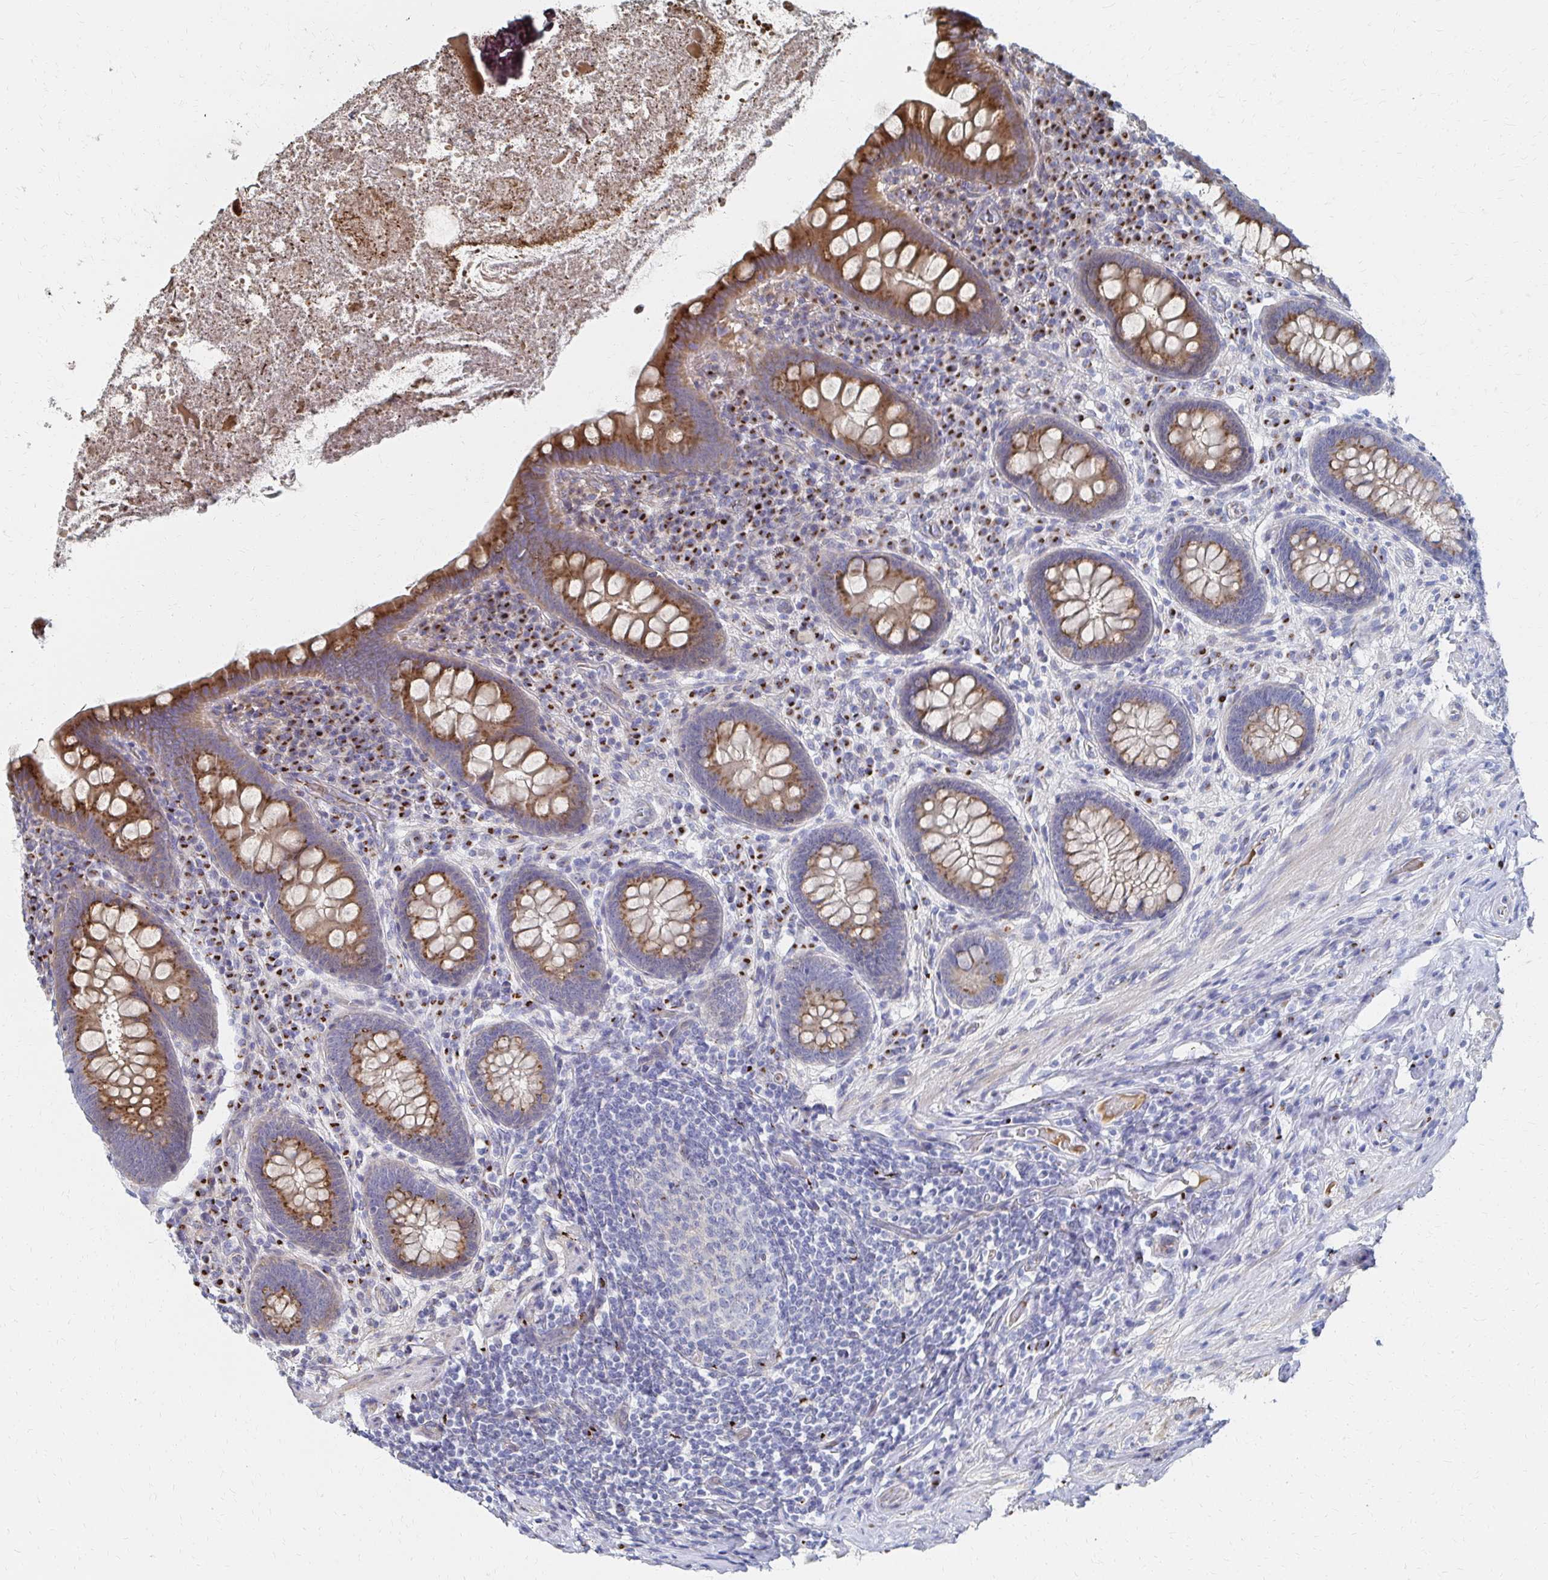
{"staining": {"intensity": "moderate", "quantity": ">75%", "location": "cytoplasmic/membranous"}, "tissue": "appendix", "cell_type": "Glandular cells", "image_type": "normal", "snomed": [{"axis": "morphology", "description": "Normal tissue, NOS"}, {"axis": "topography", "description": "Appendix"}], "caption": "Protein staining of benign appendix exhibits moderate cytoplasmic/membranous expression in about >75% of glandular cells. (Brightfield microscopy of DAB IHC at high magnification).", "gene": "MAN1A1", "patient": {"sex": "male", "age": 71}}